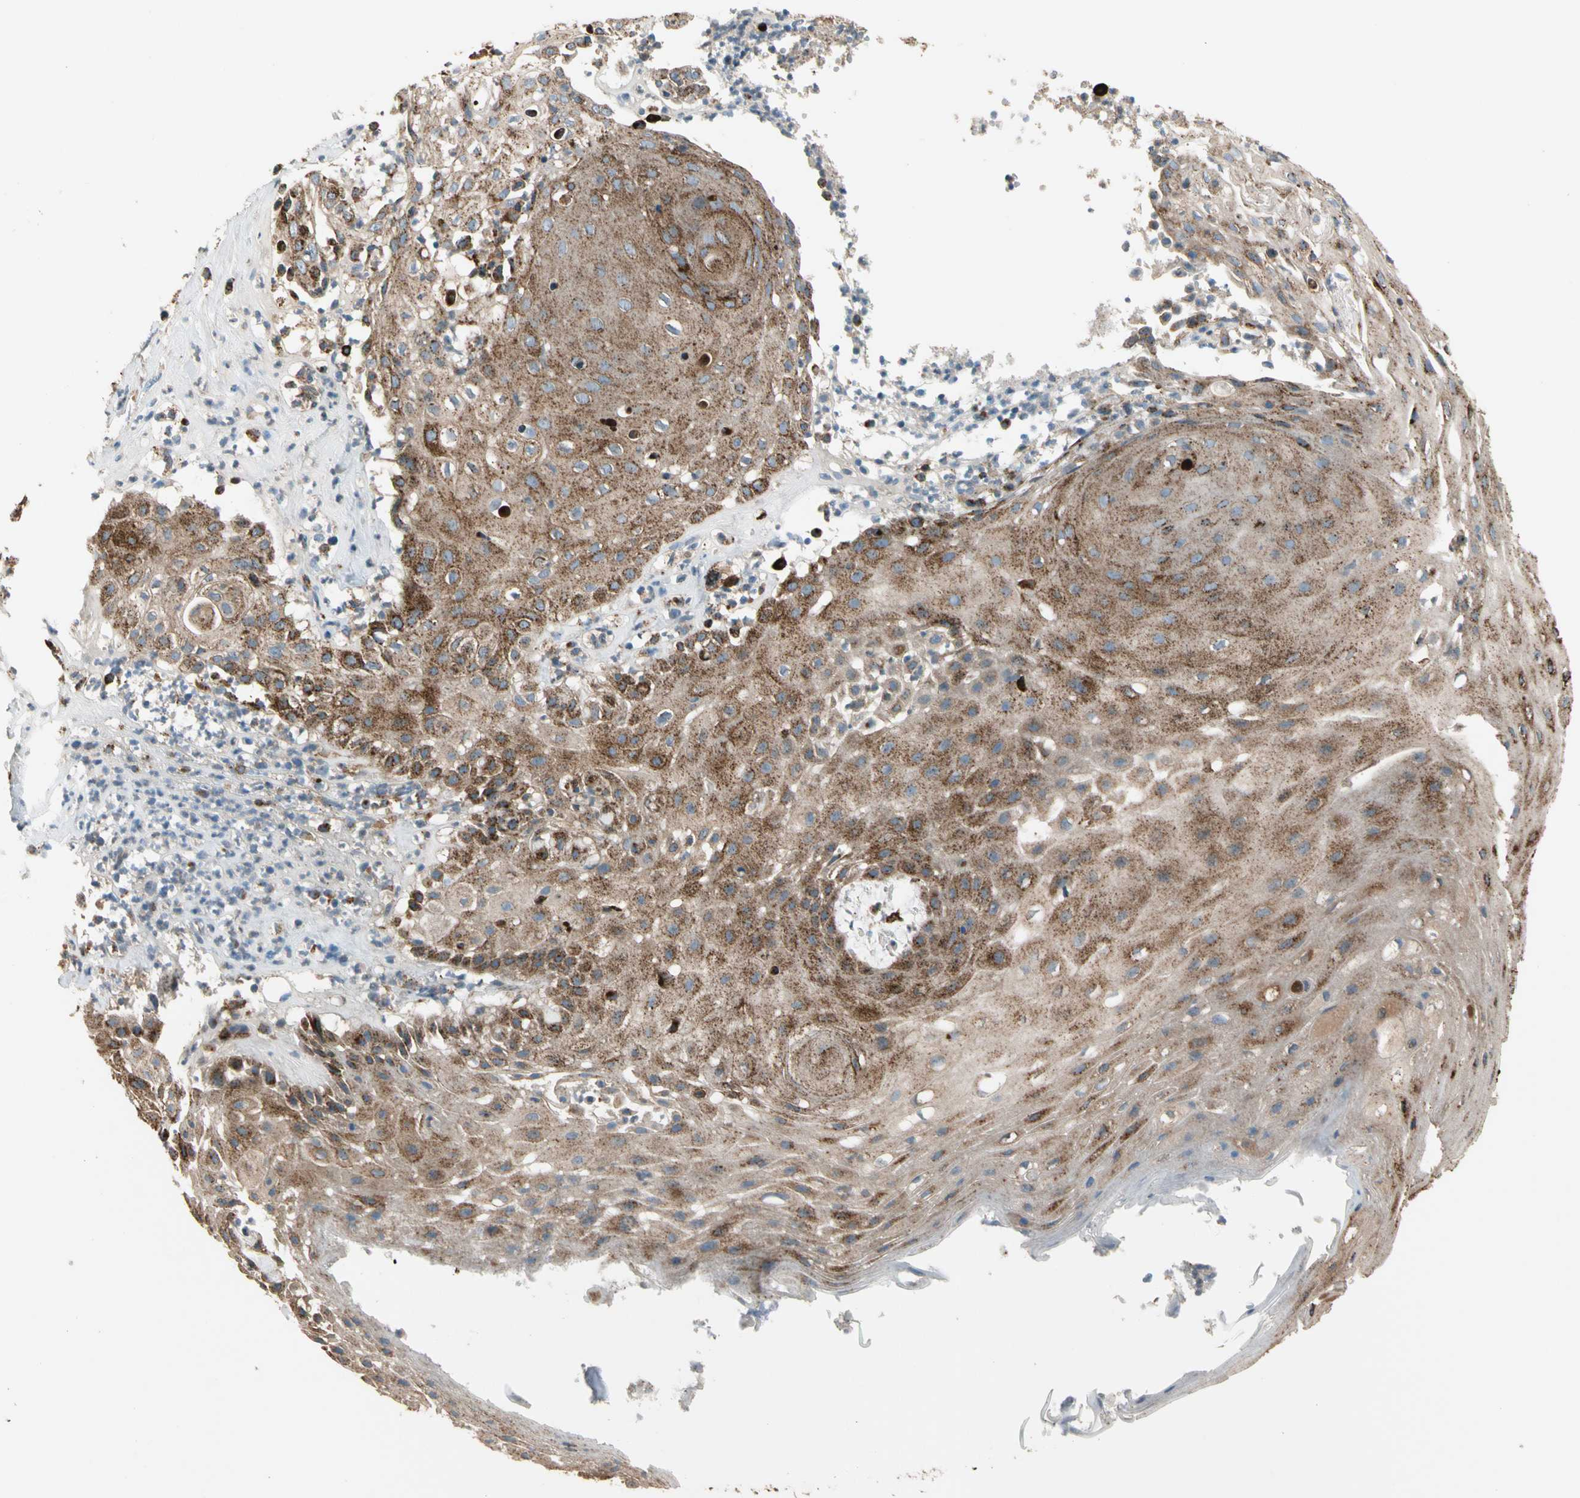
{"staining": {"intensity": "moderate", "quantity": ">75%", "location": "cytoplasmic/membranous"}, "tissue": "skin cancer", "cell_type": "Tumor cells", "image_type": "cancer", "snomed": [{"axis": "morphology", "description": "Squamous cell carcinoma, NOS"}, {"axis": "topography", "description": "Skin"}], "caption": "The histopathology image demonstrates staining of skin cancer (squamous cell carcinoma), revealing moderate cytoplasmic/membranous protein expression (brown color) within tumor cells.", "gene": "GM2A", "patient": {"sex": "male", "age": 65}}